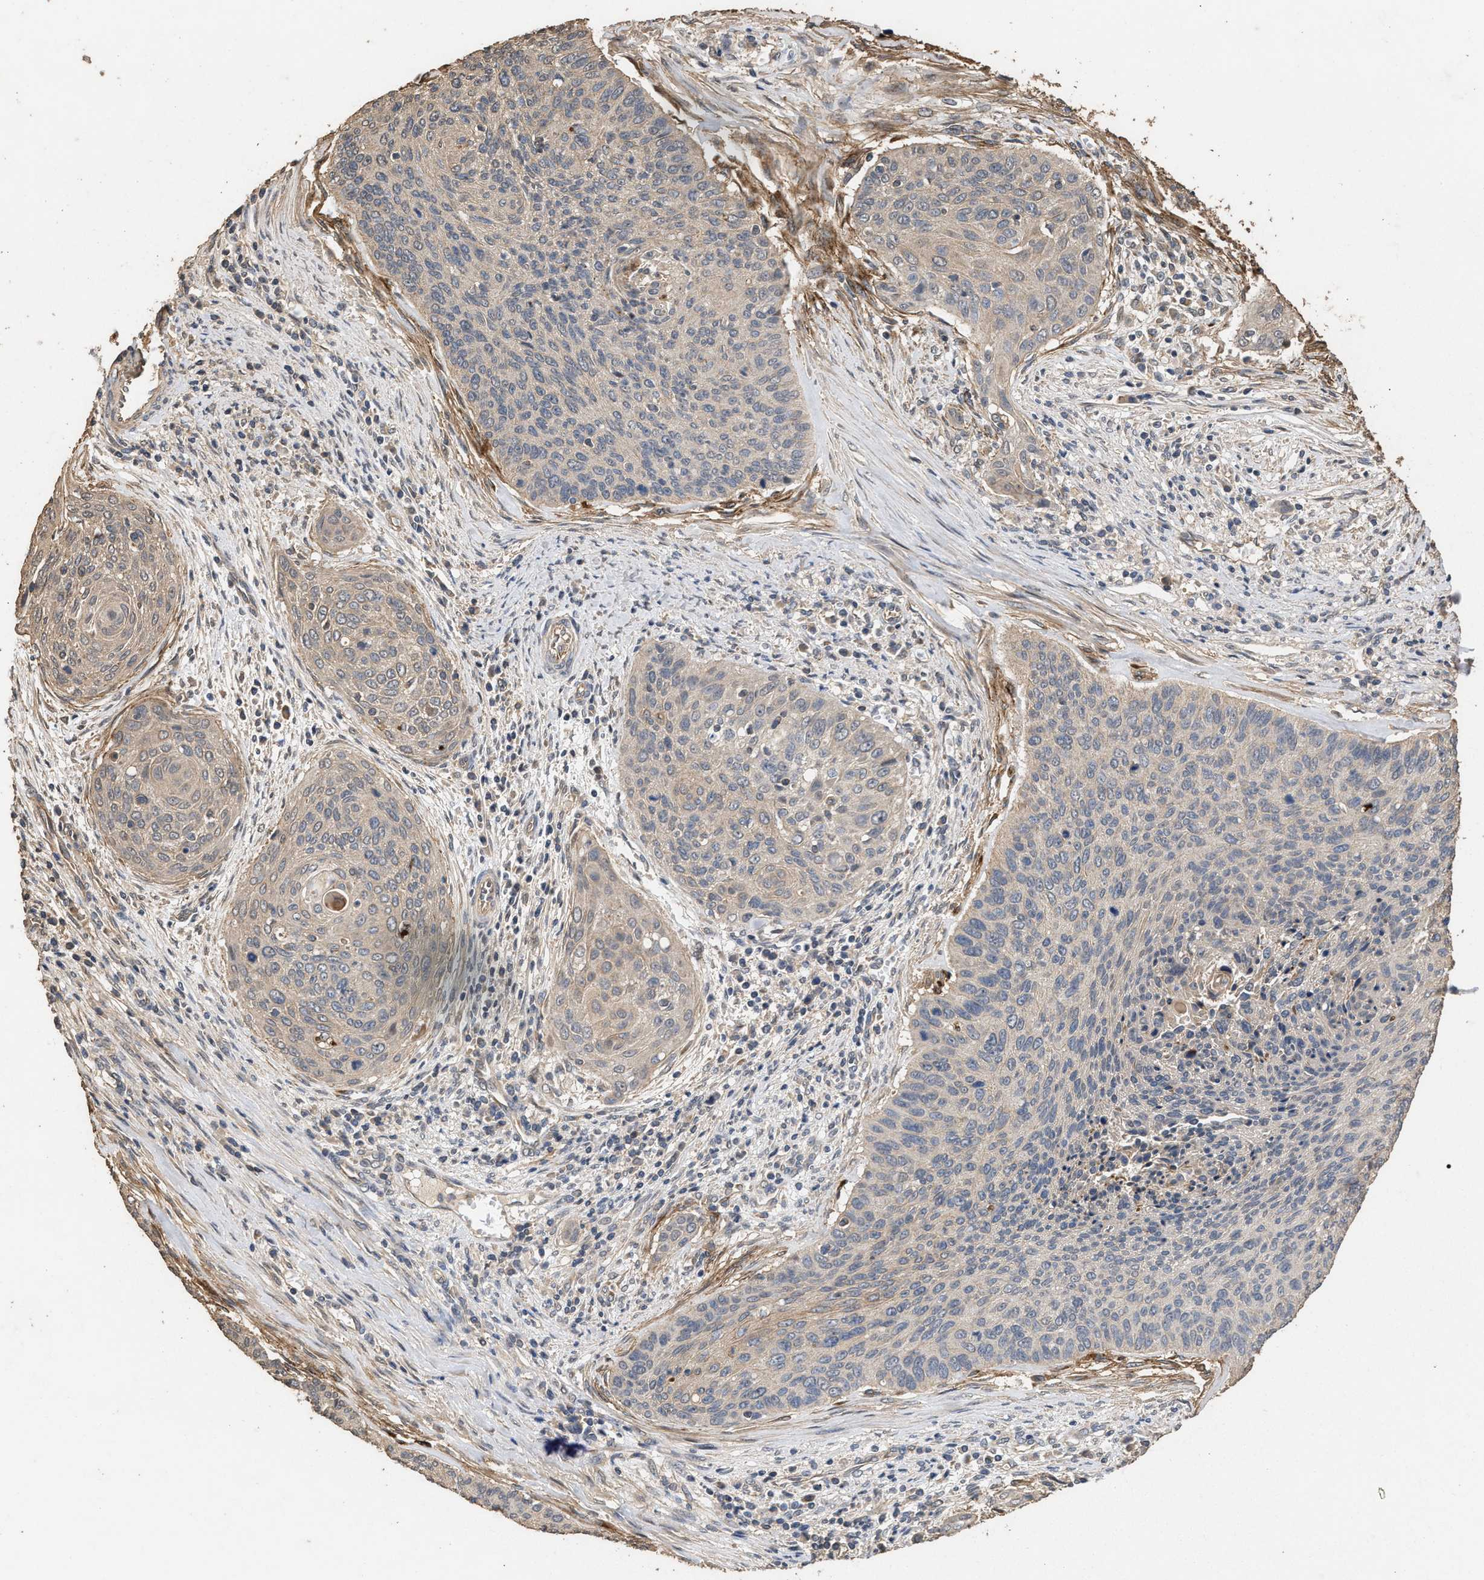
{"staining": {"intensity": "weak", "quantity": "<25%", "location": "cytoplasmic/membranous"}, "tissue": "cervical cancer", "cell_type": "Tumor cells", "image_type": "cancer", "snomed": [{"axis": "morphology", "description": "Squamous cell carcinoma, NOS"}, {"axis": "topography", "description": "Cervix"}], "caption": "IHC of human cervical cancer exhibits no staining in tumor cells.", "gene": "HTRA3", "patient": {"sex": "female", "age": 55}}